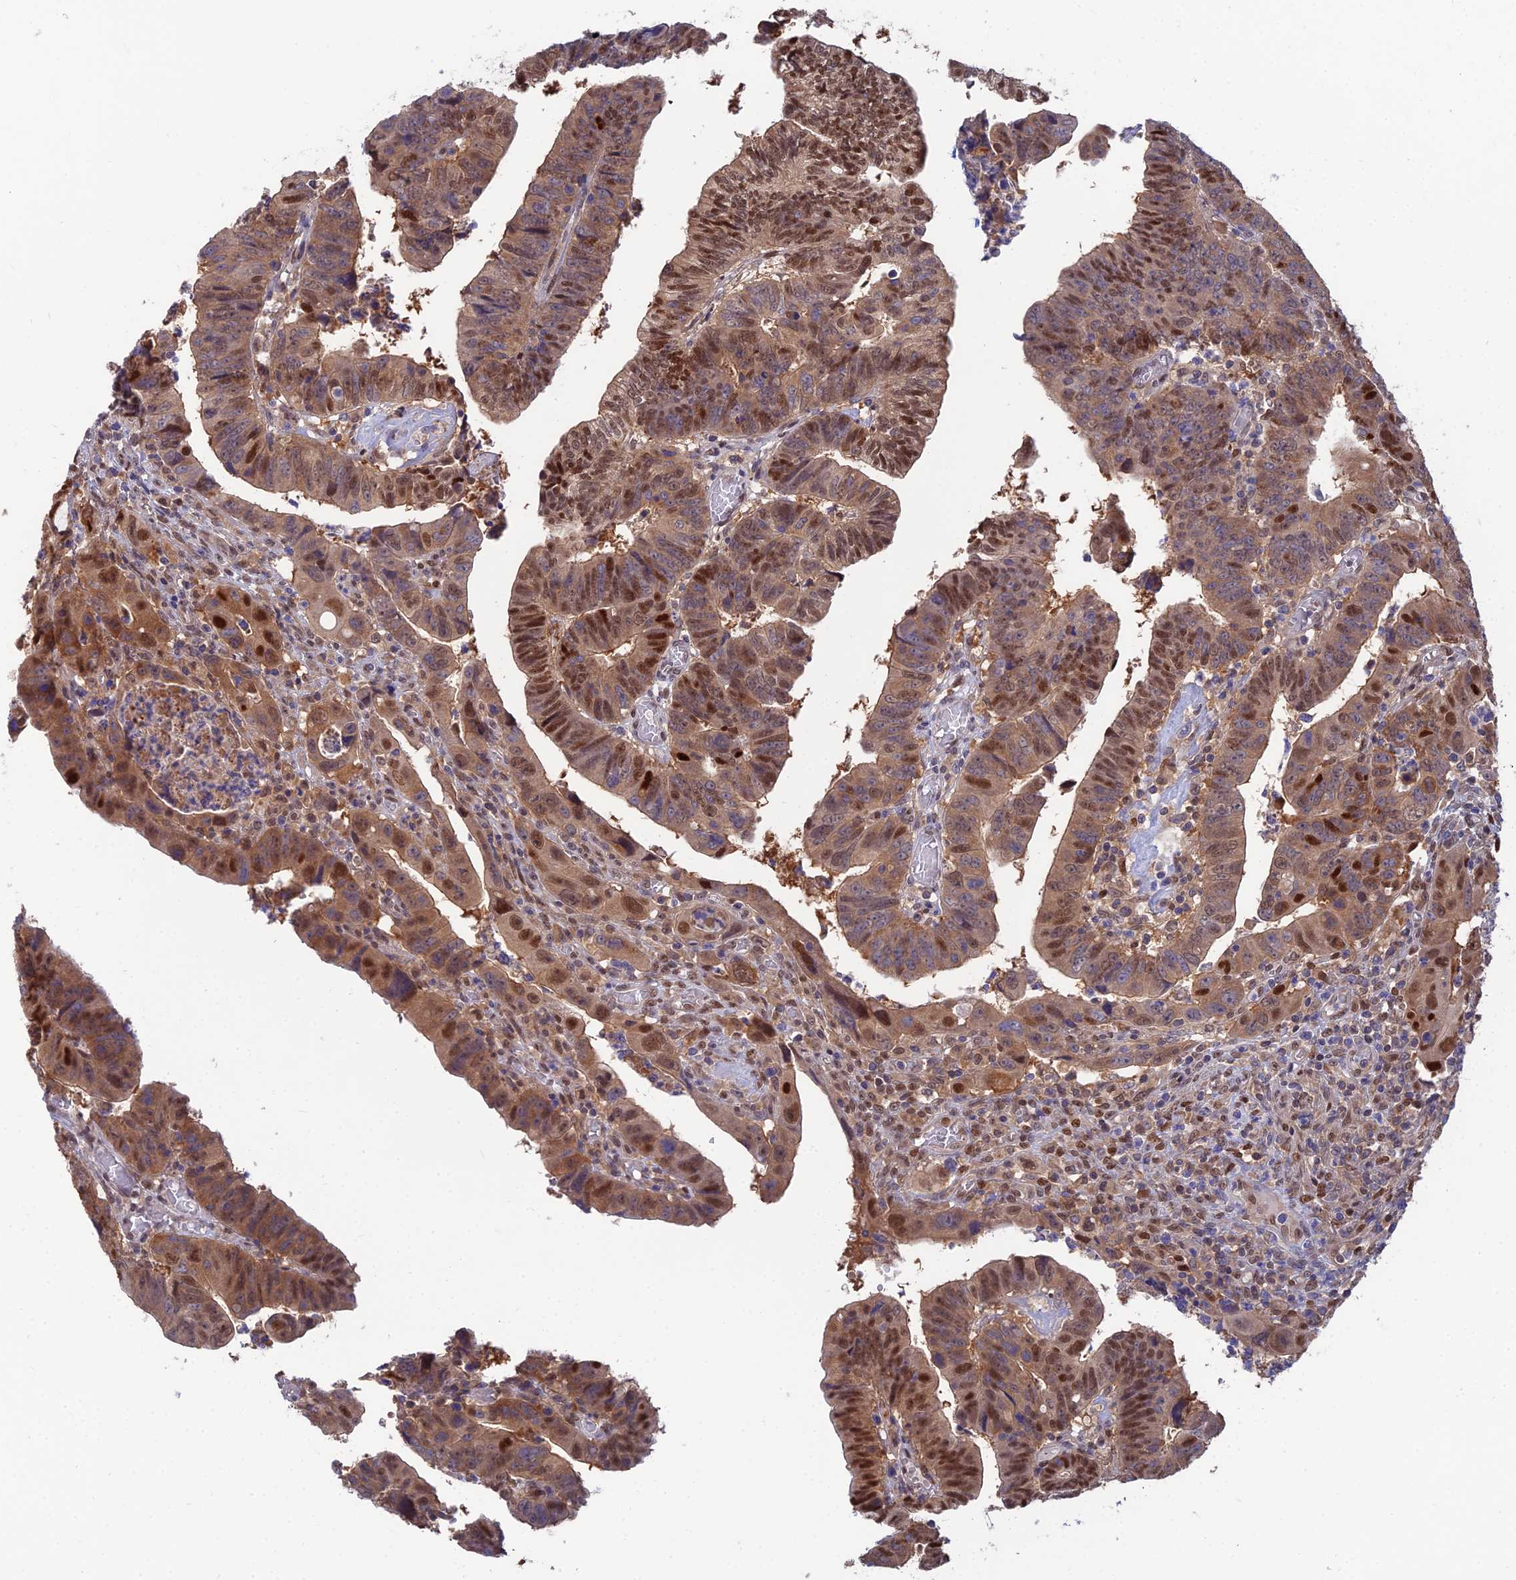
{"staining": {"intensity": "strong", "quantity": "25%-75%", "location": "cytoplasmic/membranous,nuclear"}, "tissue": "colorectal cancer", "cell_type": "Tumor cells", "image_type": "cancer", "snomed": [{"axis": "morphology", "description": "Normal tissue, NOS"}, {"axis": "morphology", "description": "Adenocarcinoma, NOS"}, {"axis": "topography", "description": "Rectum"}], "caption": "A high amount of strong cytoplasmic/membranous and nuclear expression is seen in approximately 25%-75% of tumor cells in adenocarcinoma (colorectal) tissue. The protein of interest is shown in brown color, while the nuclei are stained blue.", "gene": "DNPEP", "patient": {"sex": "female", "age": 65}}